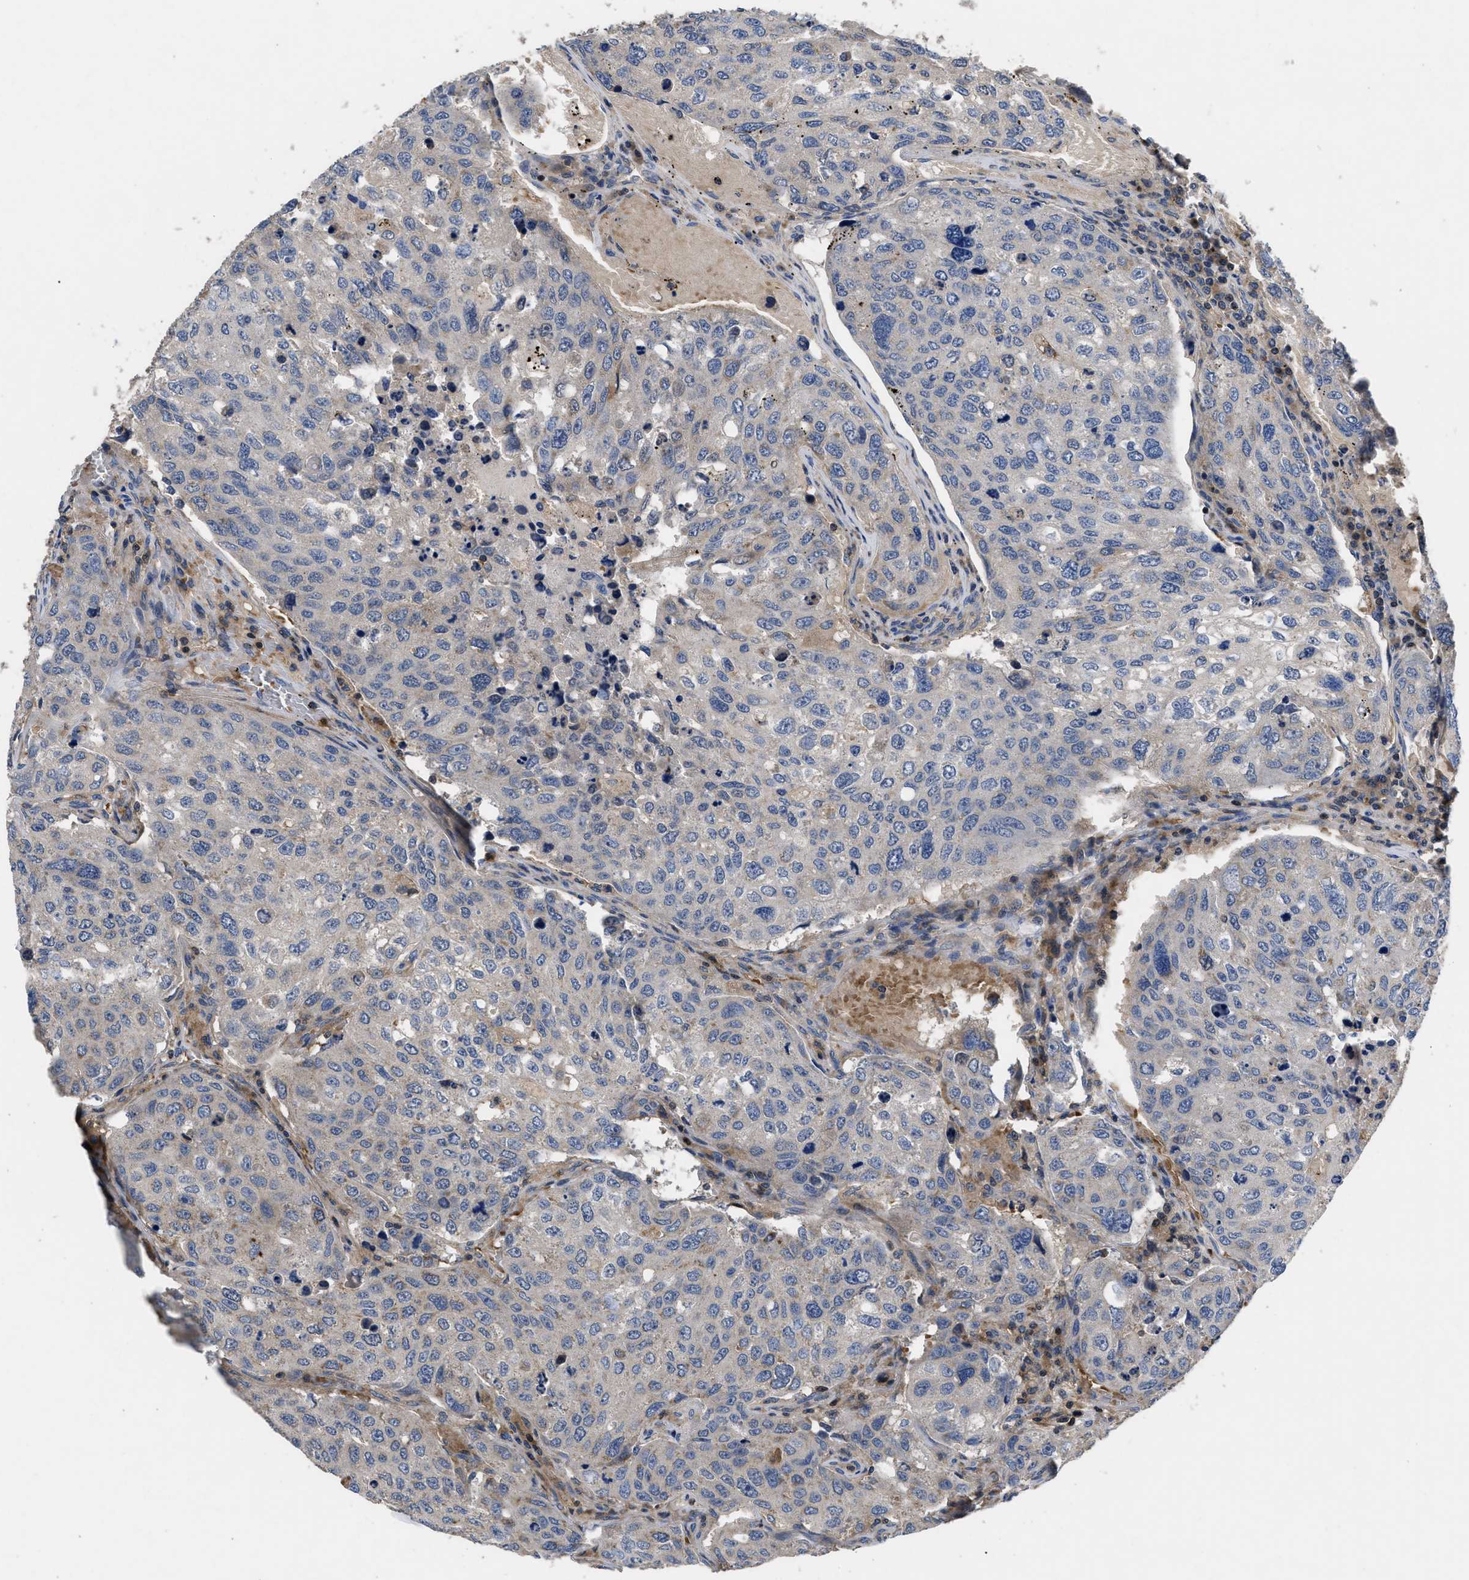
{"staining": {"intensity": "weak", "quantity": "<25%", "location": "cytoplasmic/membranous"}, "tissue": "urothelial cancer", "cell_type": "Tumor cells", "image_type": "cancer", "snomed": [{"axis": "morphology", "description": "Urothelial carcinoma, High grade"}, {"axis": "topography", "description": "Lymph node"}, {"axis": "topography", "description": "Urinary bladder"}], "caption": "The immunohistochemistry image has no significant staining in tumor cells of urothelial cancer tissue. Nuclei are stained in blue.", "gene": "YBEY", "patient": {"sex": "male", "age": 51}}